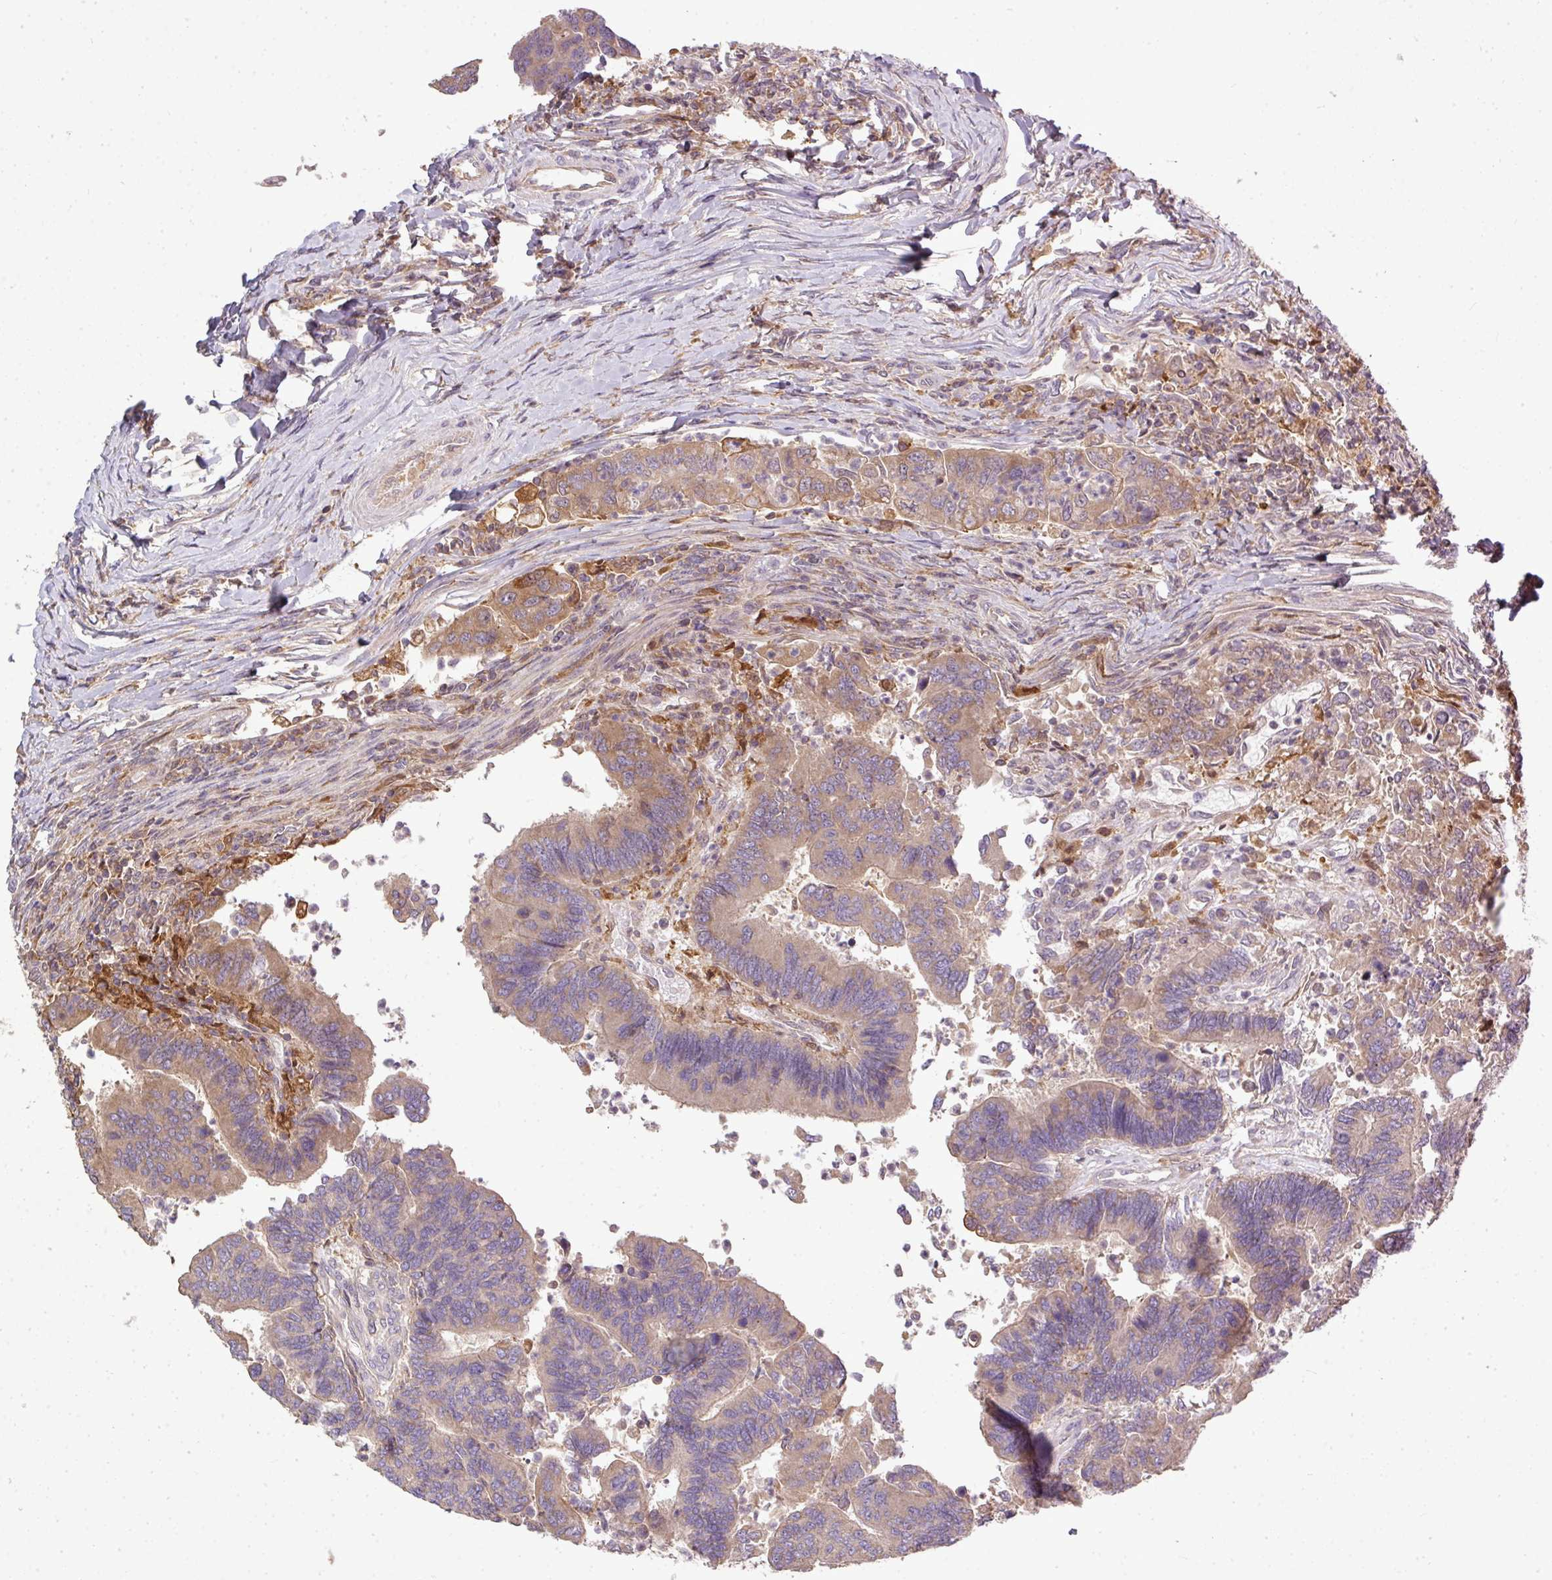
{"staining": {"intensity": "weak", "quantity": "25%-75%", "location": "cytoplasmic/membranous"}, "tissue": "colorectal cancer", "cell_type": "Tumor cells", "image_type": "cancer", "snomed": [{"axis": "morphology", "description": "Adenocarcinoma, NOS"}, {"axis": "topography", "description": "Colon"}], "caption": "Immunohistochemical staining of human colorectal cancer (adenocarcinoma) exhibits low levels of weak cytoplasmic/membranous staining in about 25%-75% of tumor cells.", "gene": "STAT5A", "patient": {"sex": "female", "age": 67}}